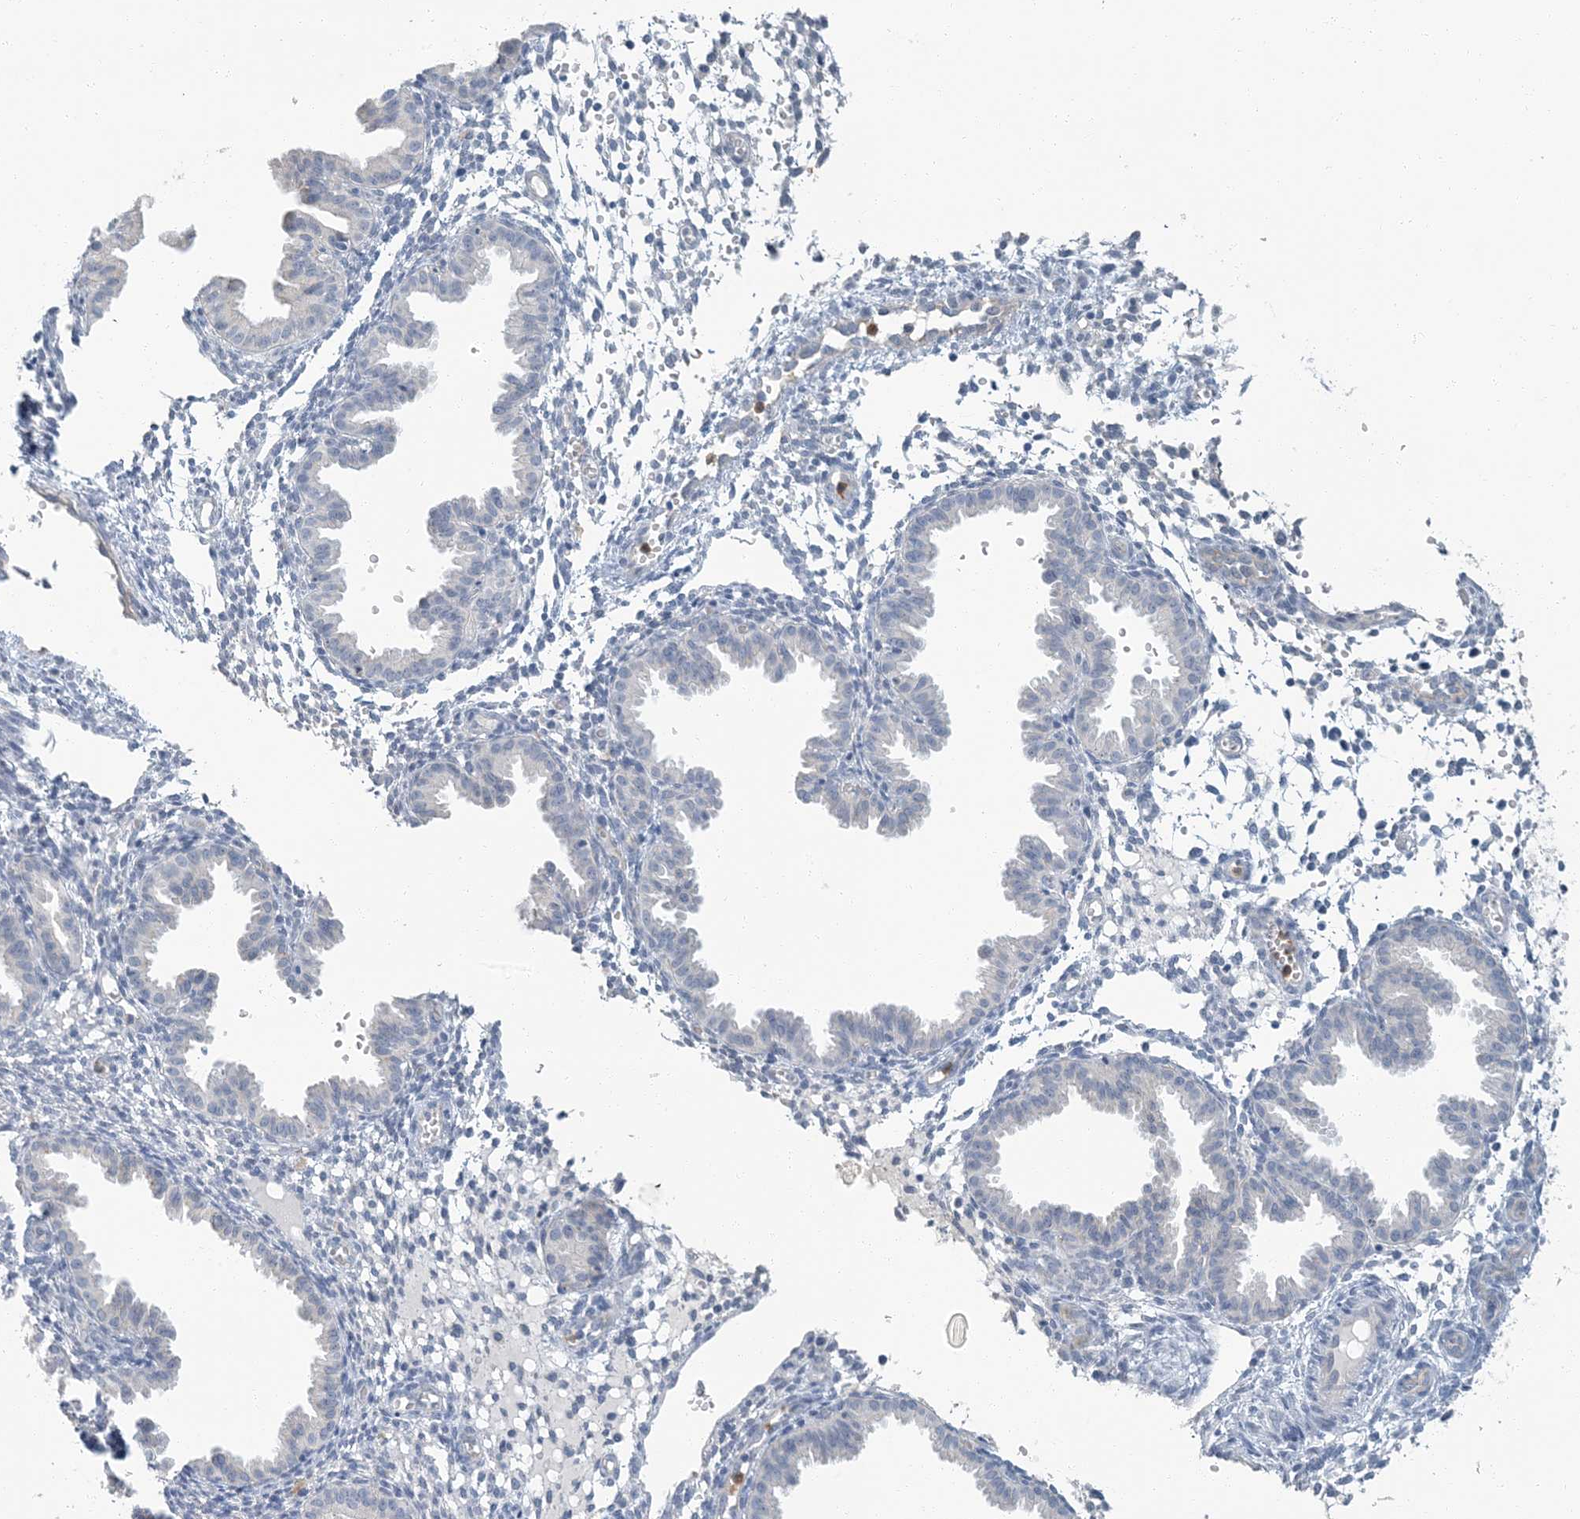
{"staining": {"intensity": "negative", "quantity": "none", "location": "none"}, "tissue": "endometrium", "cell_type": "Cells in endometrial stroma", "image_type": "normal", "snomed": [{"axis": "morphology", "description": "Normal tissue, NOS"}, {"axis": "topography", "description": "Endometrium"}], "caption": "An immunohistochemistry image of unremarkable endometrium is shown. There is no staining in cells in endometrial stroma of endometrium.", "gene": "EPHA4", "patient": {"sex": "female", "age": 33}}